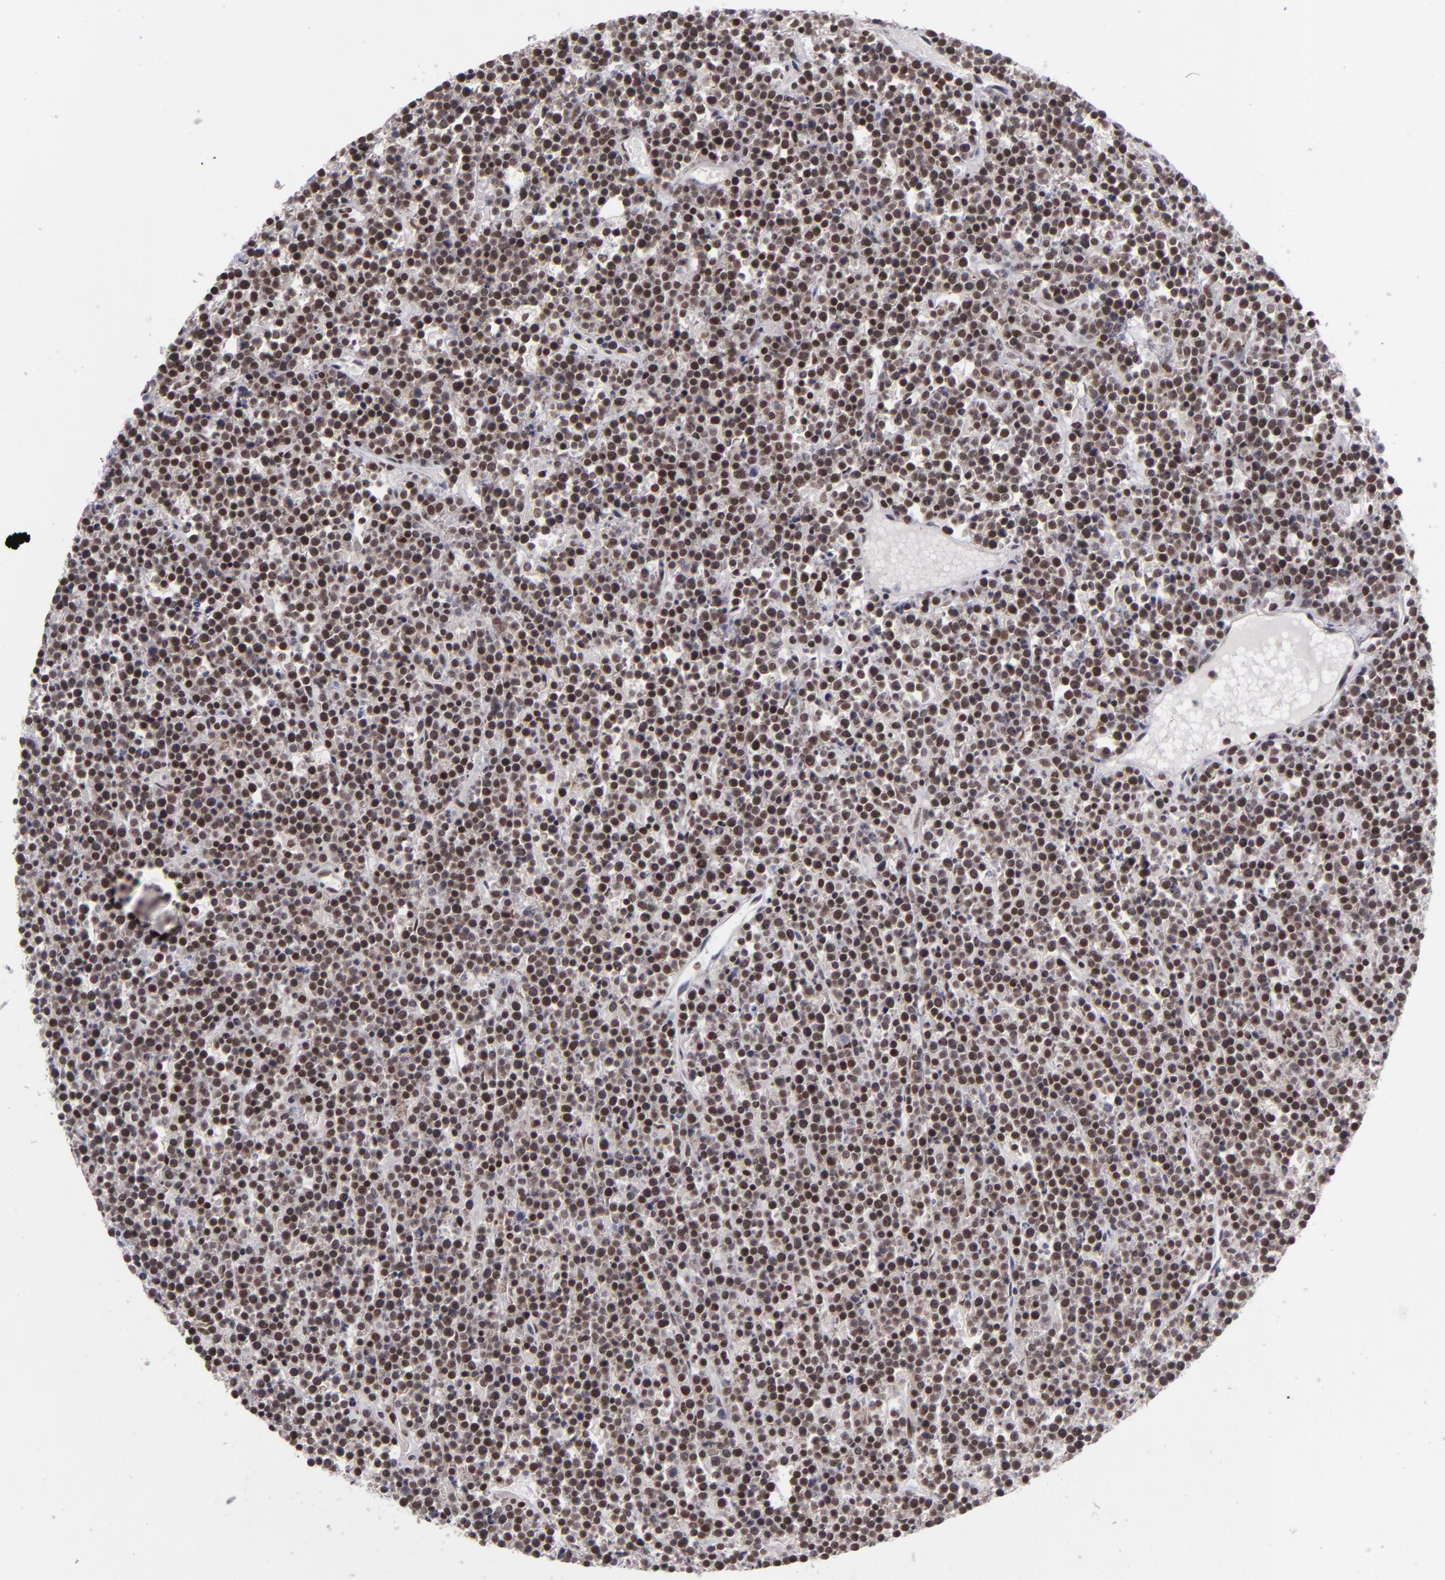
{"staining": {"intensity": "moderate", "quantity": ">75%", "location": "nuclear"}, "tissue": "lymphoma", "cell_type": "Tumor cells", "image_type": "cancer", "snomed": [{"axis": "morphology", "description": "Malignant lymphoma, non-Hodgkin's type, High grade"}, {"axis": "topography", "description": "Ovary"}], "caption": "Protein staining demonstrates moderate nuclear expression in about >75% of tumor cells in high-grade malignant lymphoma, non-Hodgkin's type.", "gene": "MLLT3", "patient": {"sex": "female", "age": 56}}